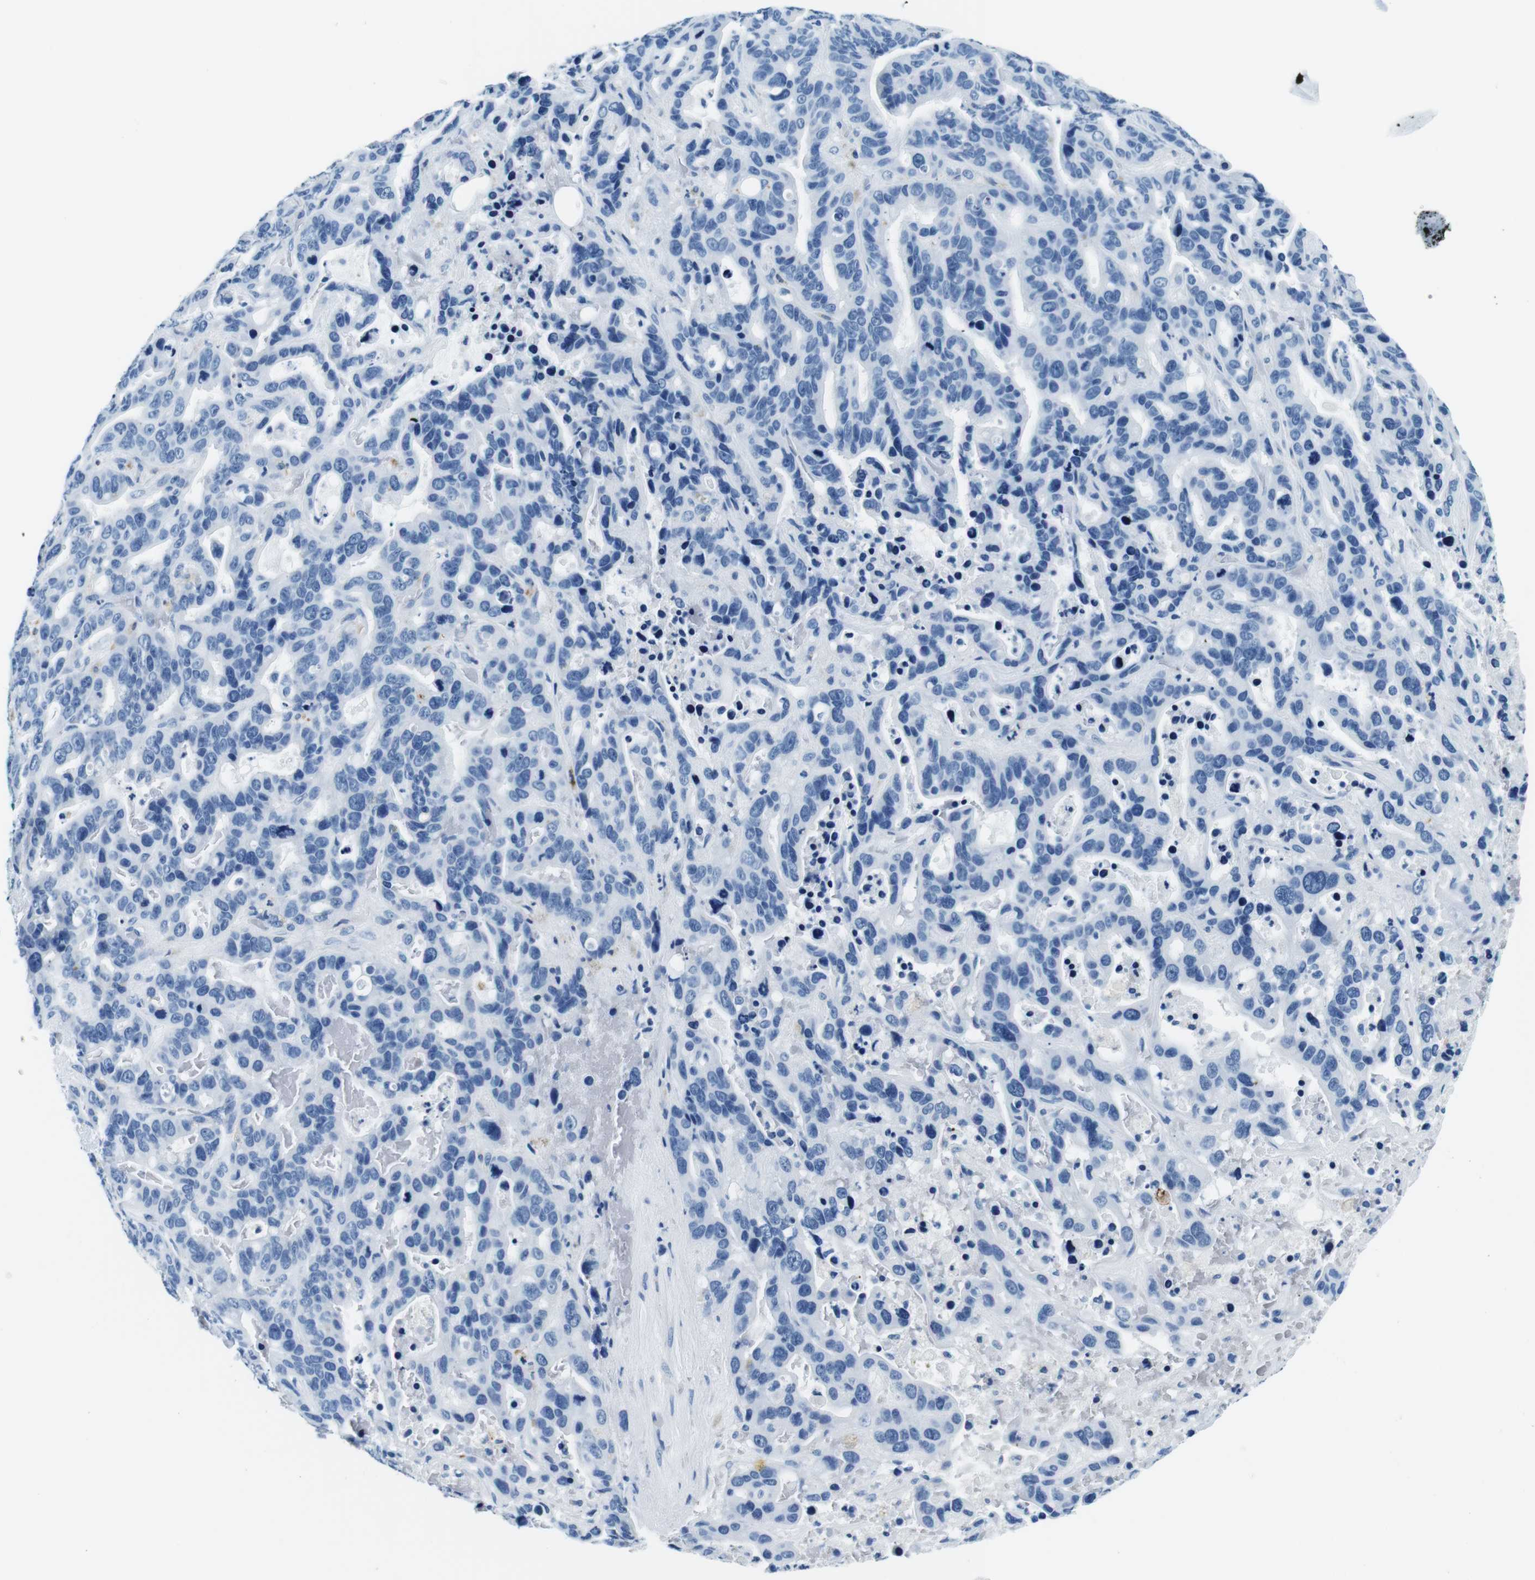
{"staining": {"intensity": "negative", "quantity": "none", "location": "none"}, "tissue": "liver cancer", "cell_type": "Tumor cells", "image_type": "cancer", "snomed": [{"axis": "morphology", "description": "Cholangiocarcinoma"}, {"axis": "topography", "description": "Liver"}], "caption": "Tumor cells show no significant protein staining in liver cancer.", "gene": "HLA-DRB1", "patient": {"sex": "female", "age": 65}}